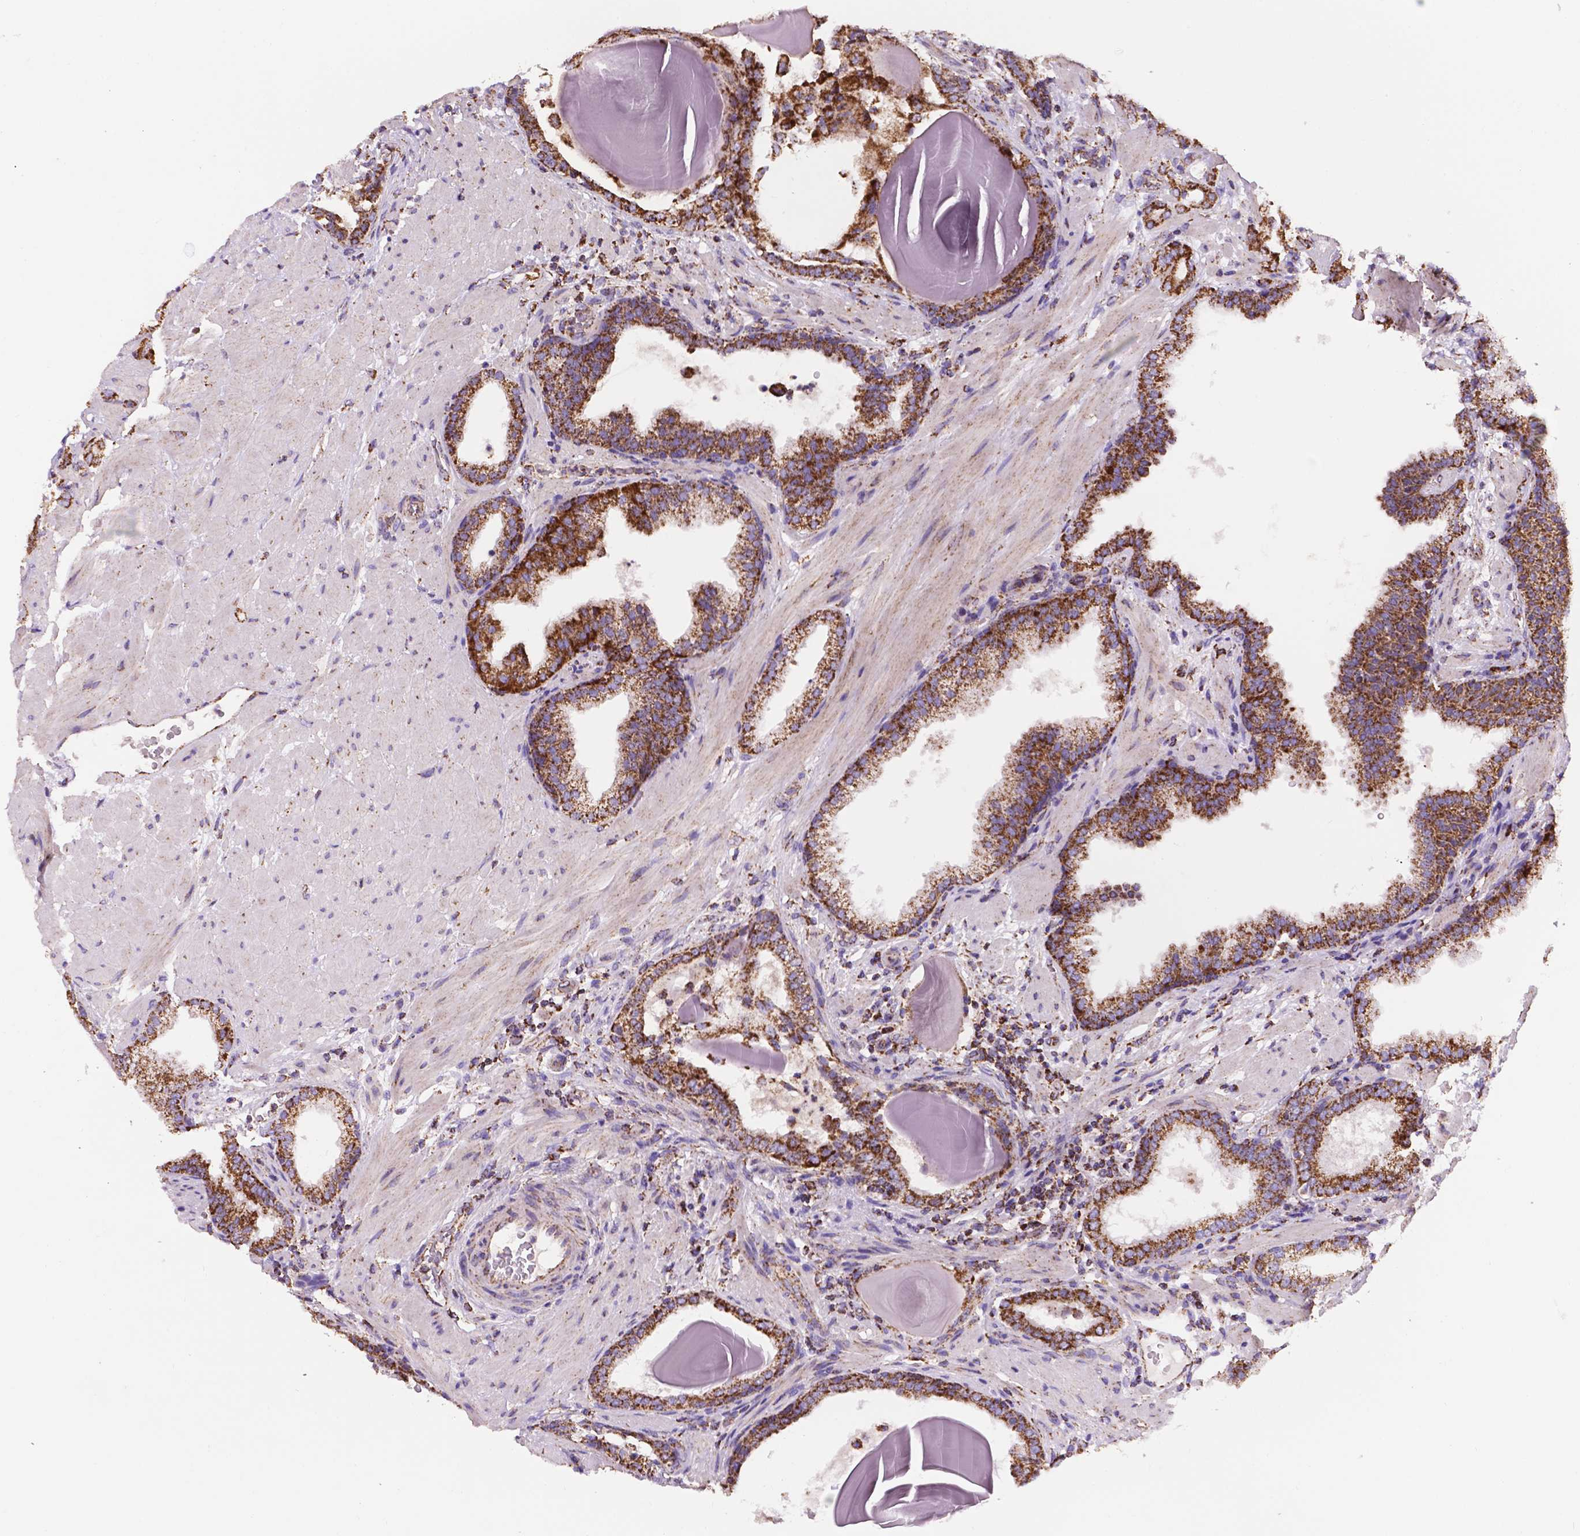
{"staining": {"intensity": "strong", "quantity": ">75%", "location": "cytoplasmic/membranous"}, "tissue": "prostate cancer", "cell_type": "Tumor cells", "image_type": "cancer", "snomed": [{"axis": "morphology", "description": "Adenocarcinoma, Low grade"}, {"axis": "topography", "description": "Prostate"}], "caption": "This is an image of immunohistochemistry staining of prostate cancer (adenocarcinoma (low-grade)), which shows strong staining in the cytoplasmic/membranous of tumor cells.", "gene": "HSPD1", "patient": {"sex": "male", "age": 57}}